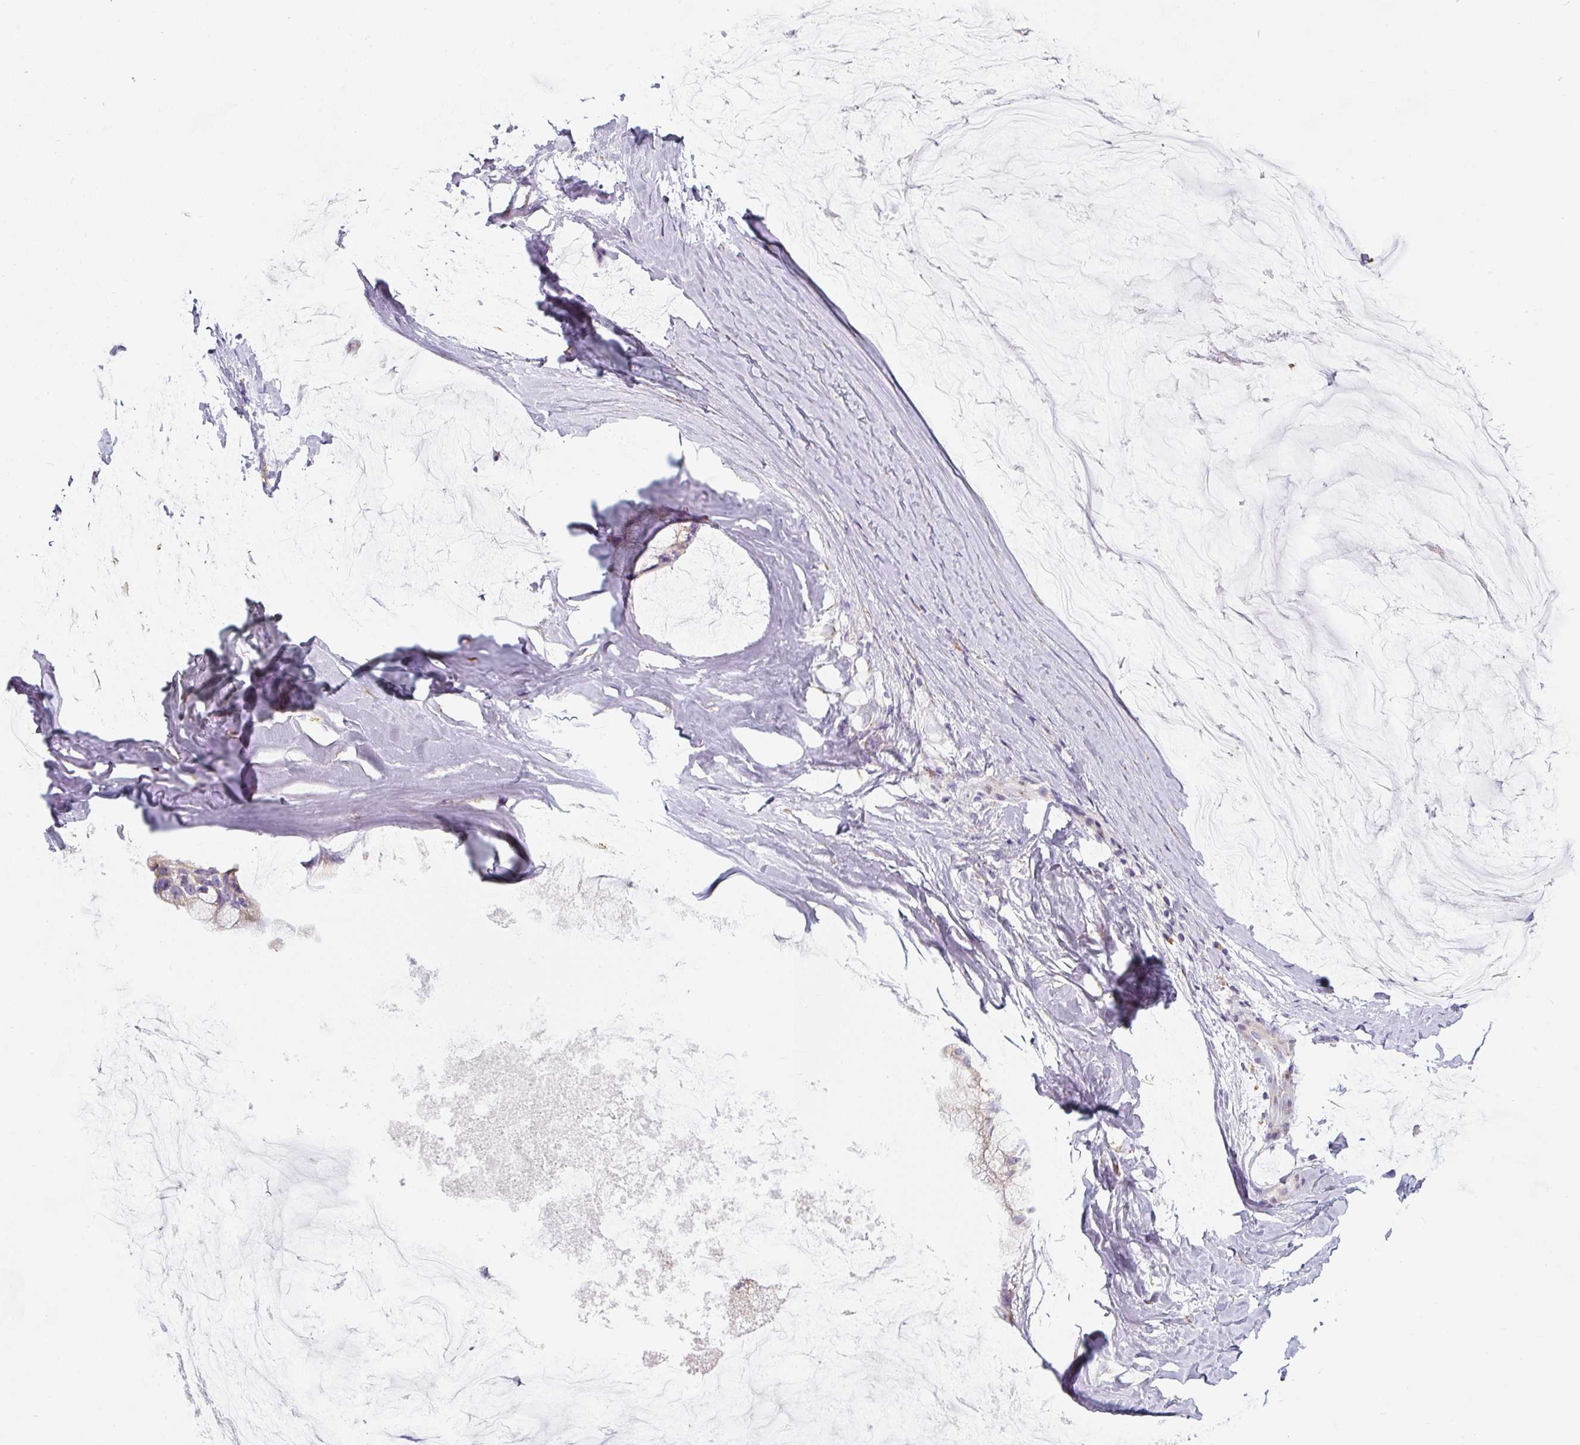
{"staining": {"intensity": "weak", "quantity": ">75%", "location": "cytoplasmic/membranous"}, "tissue": "ovarian cancer", "cell_type": "Tumor cells", "image_type": "cancer", "snomed": [{"axis": "morphology", "description": "Cystadenocarcinoma, mucinous, NOS"}, {"axis": "topography", "description": "Ovary"}], "caption": "This micrograph reveals mucinous cystadenocarcinoma (ovarian) stained with immunohistochemistry (IHC) to label a protein in brown. The cytoplasmic/membranous of tumor cells show weak positivity for the protein. Nuclei are counter-stained blue.", "gene": "PWWP3B", "patient": {"sex": "female", "age": 39}}